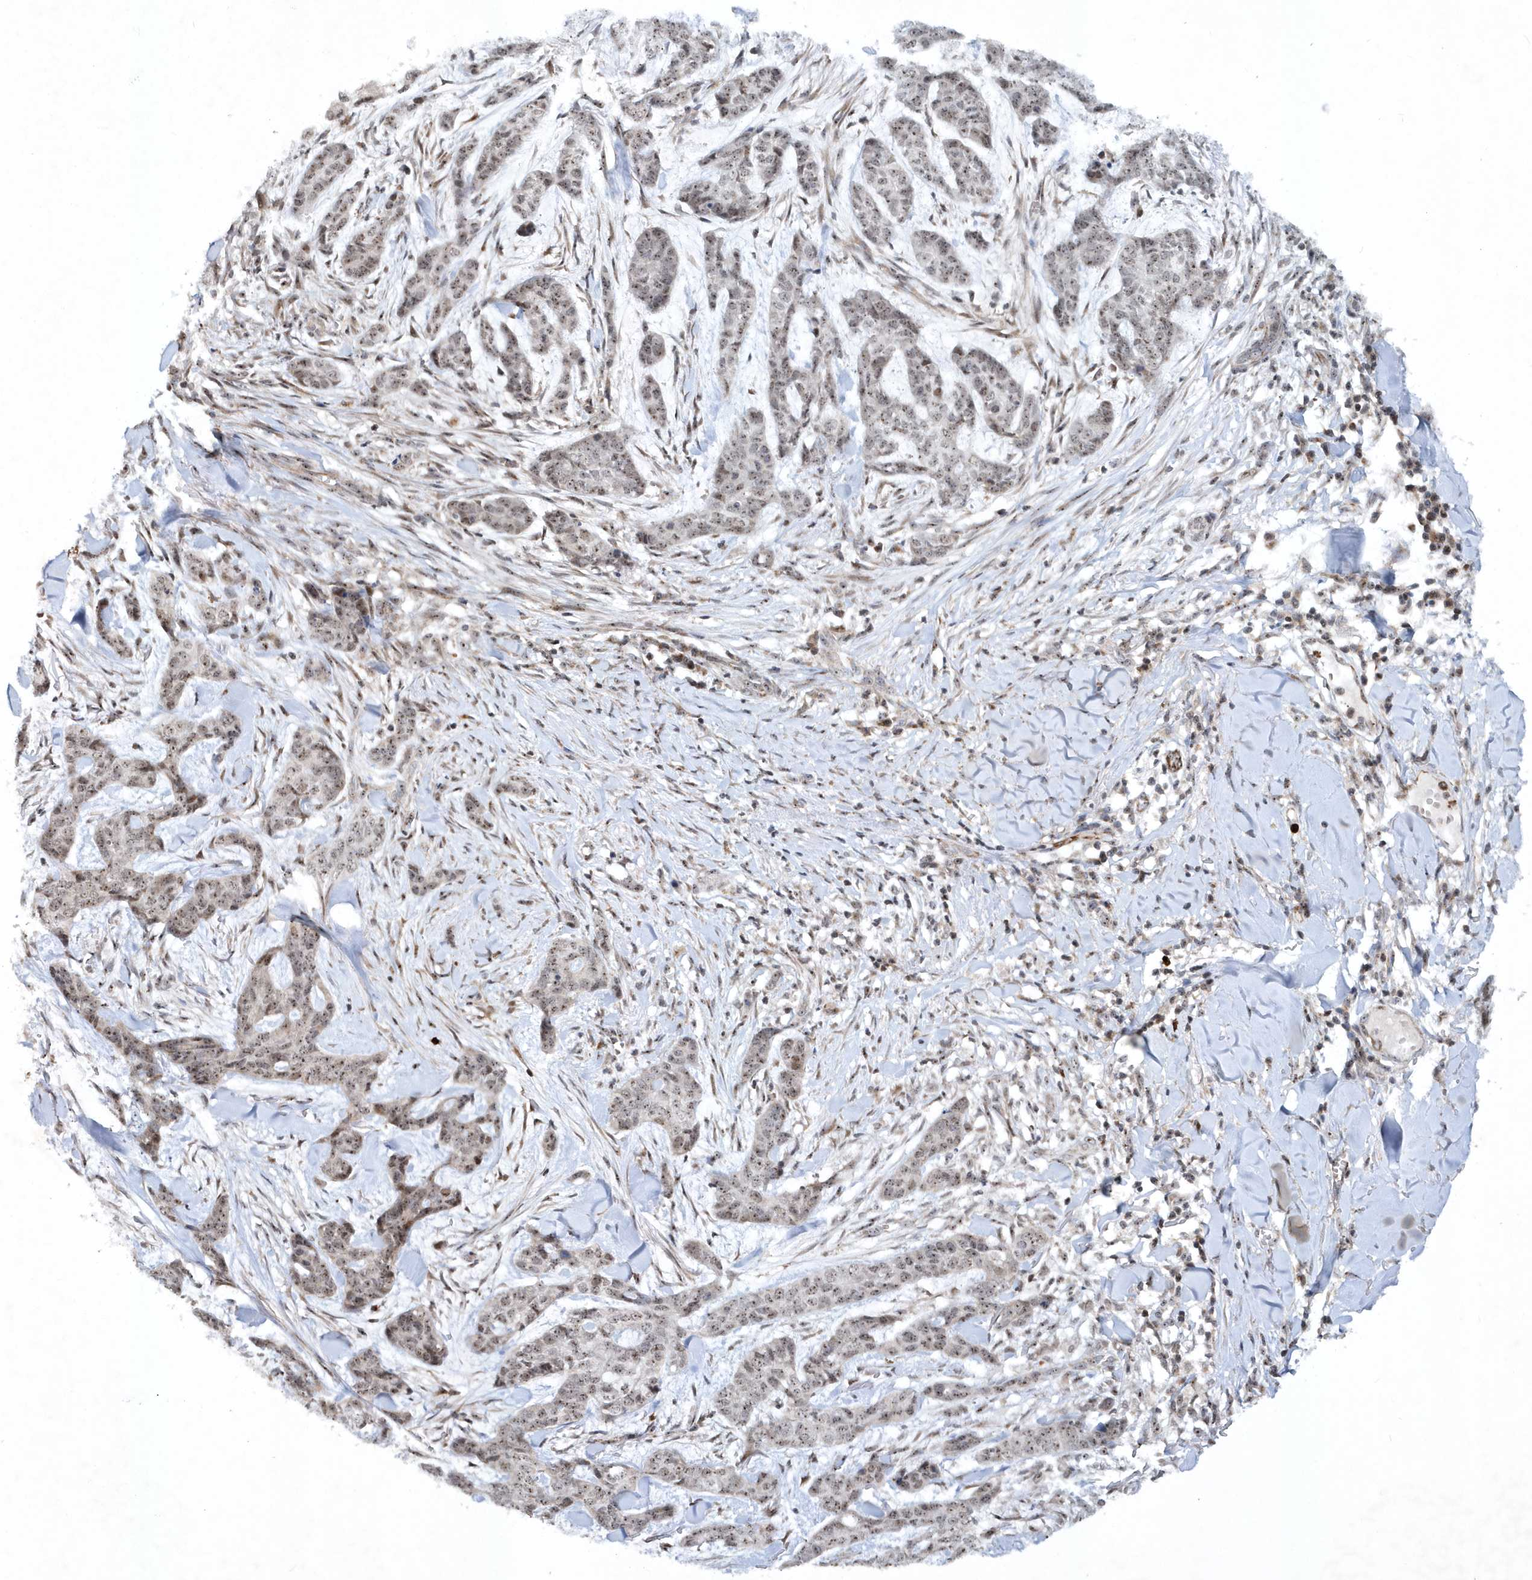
{"staining": {"intensity": "weak", "quantity": "25%-75%", "location": "nuclear"}, "tissue": "skin cancer", "cell_type": "Tumor cells", "image_type": "cancer", "snomed": [{"axis": "morphology", "description": "Basal cell carcinoma"}, {"axis": "topography", "description": "Skin"}], "caption": "High-power microscopy captured an immunohistochemistry photomicrograph of skin basal cell carcinoma, revealing weak nuclear staining in about 25%-75% of tumor cells.", "gene": "SOWAHB", "patient": {"sex": "female", "age": 64}}